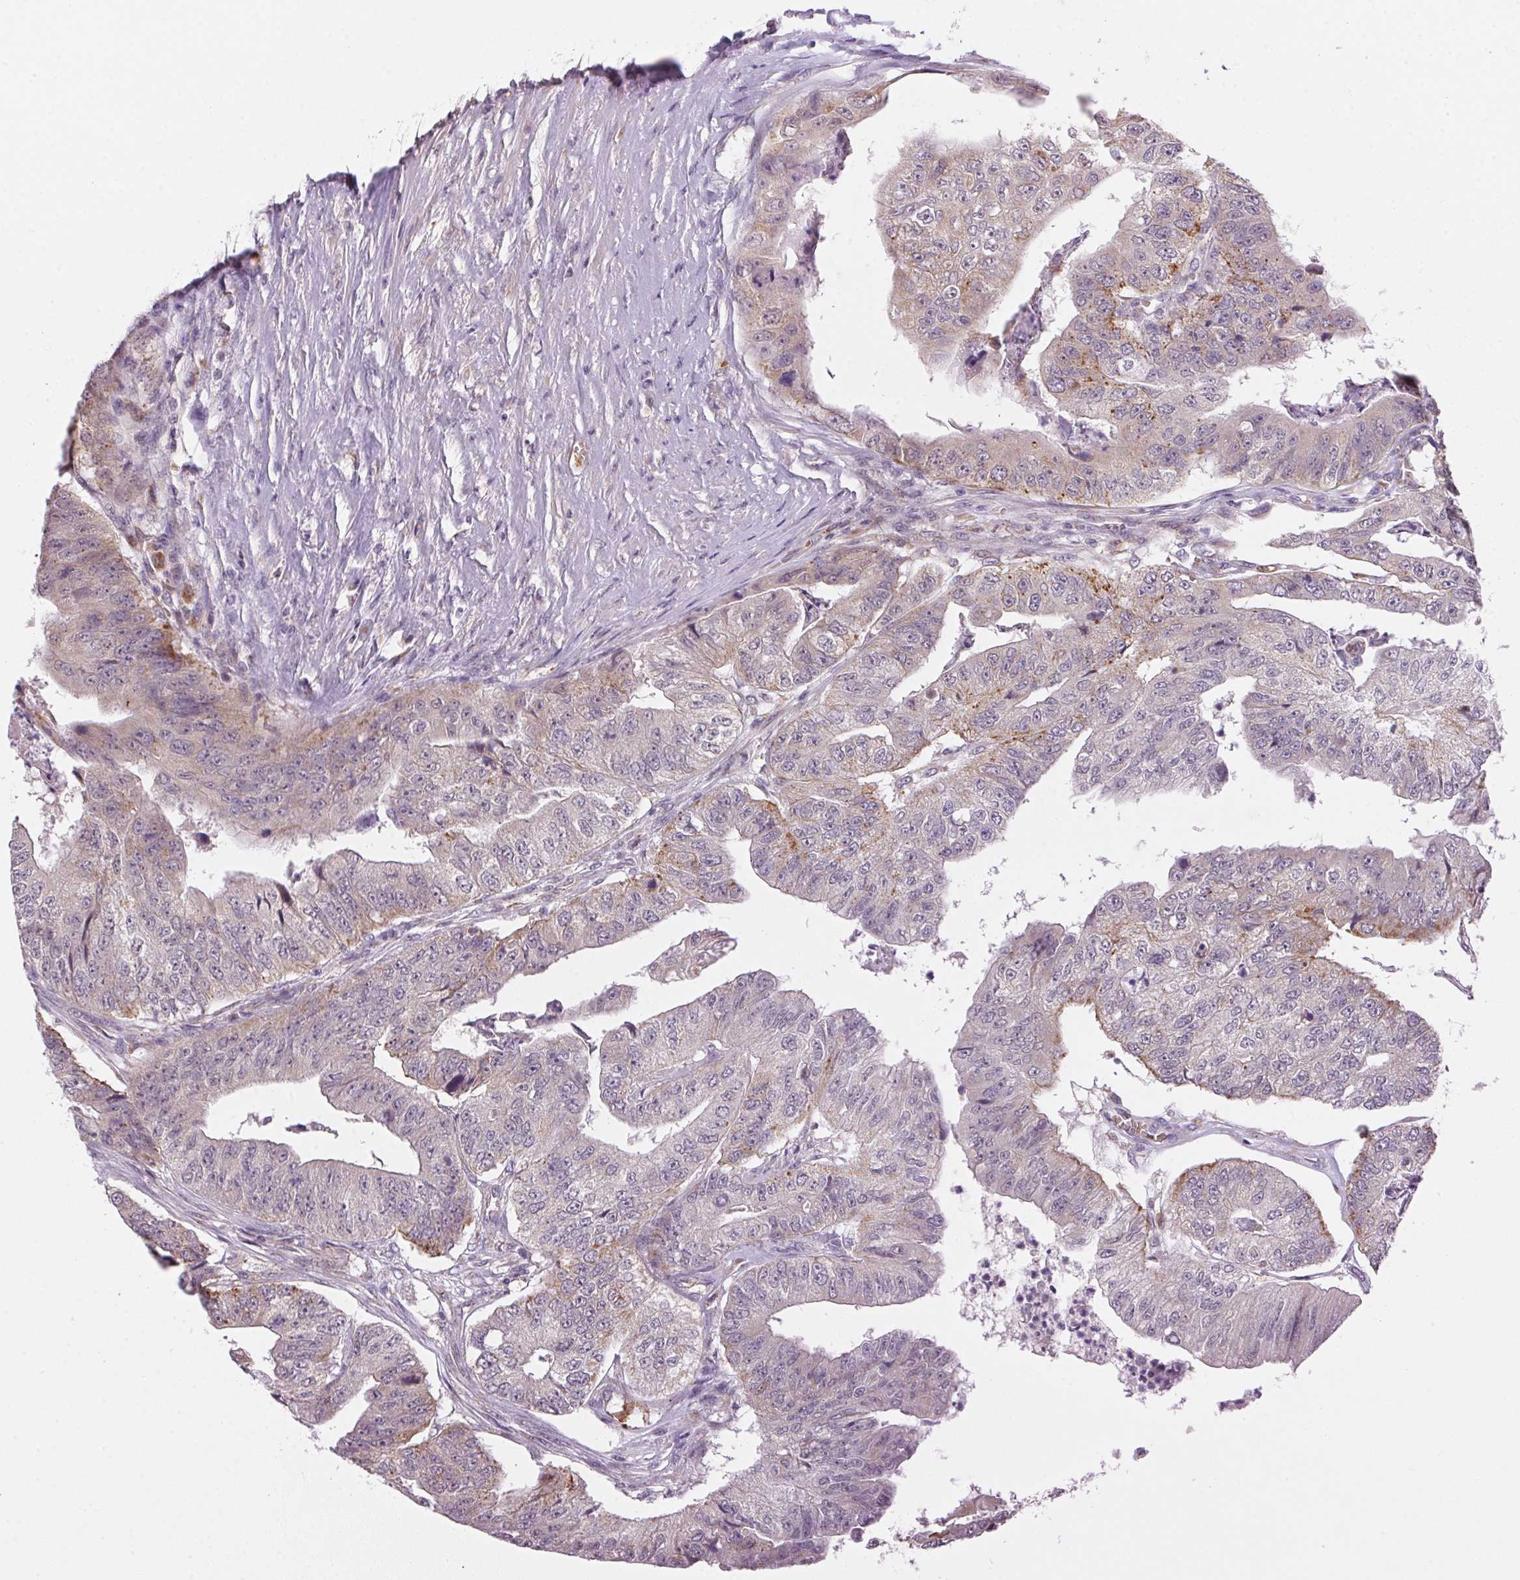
{"staining": {"intensity": "weak", "quantity": "<25%", "location": "cytoplasmic/membranous"}, "tissue": "colorectal cancer", "cell_type": "Tumor cells", "image_type": "cancer", "snomed": [{"axis": "morphology", "description": "Adenocarcinoma, NOS"}, {"axis": "topography", "description": "Colon"}], "caption": "Adenocarcinoma (colorectal) stained for a protein using immunohistochemistry (IHC) shows no expression tumor cells.", "gene": "METTL13", "patient": {"sex": "female", "age": 67}}